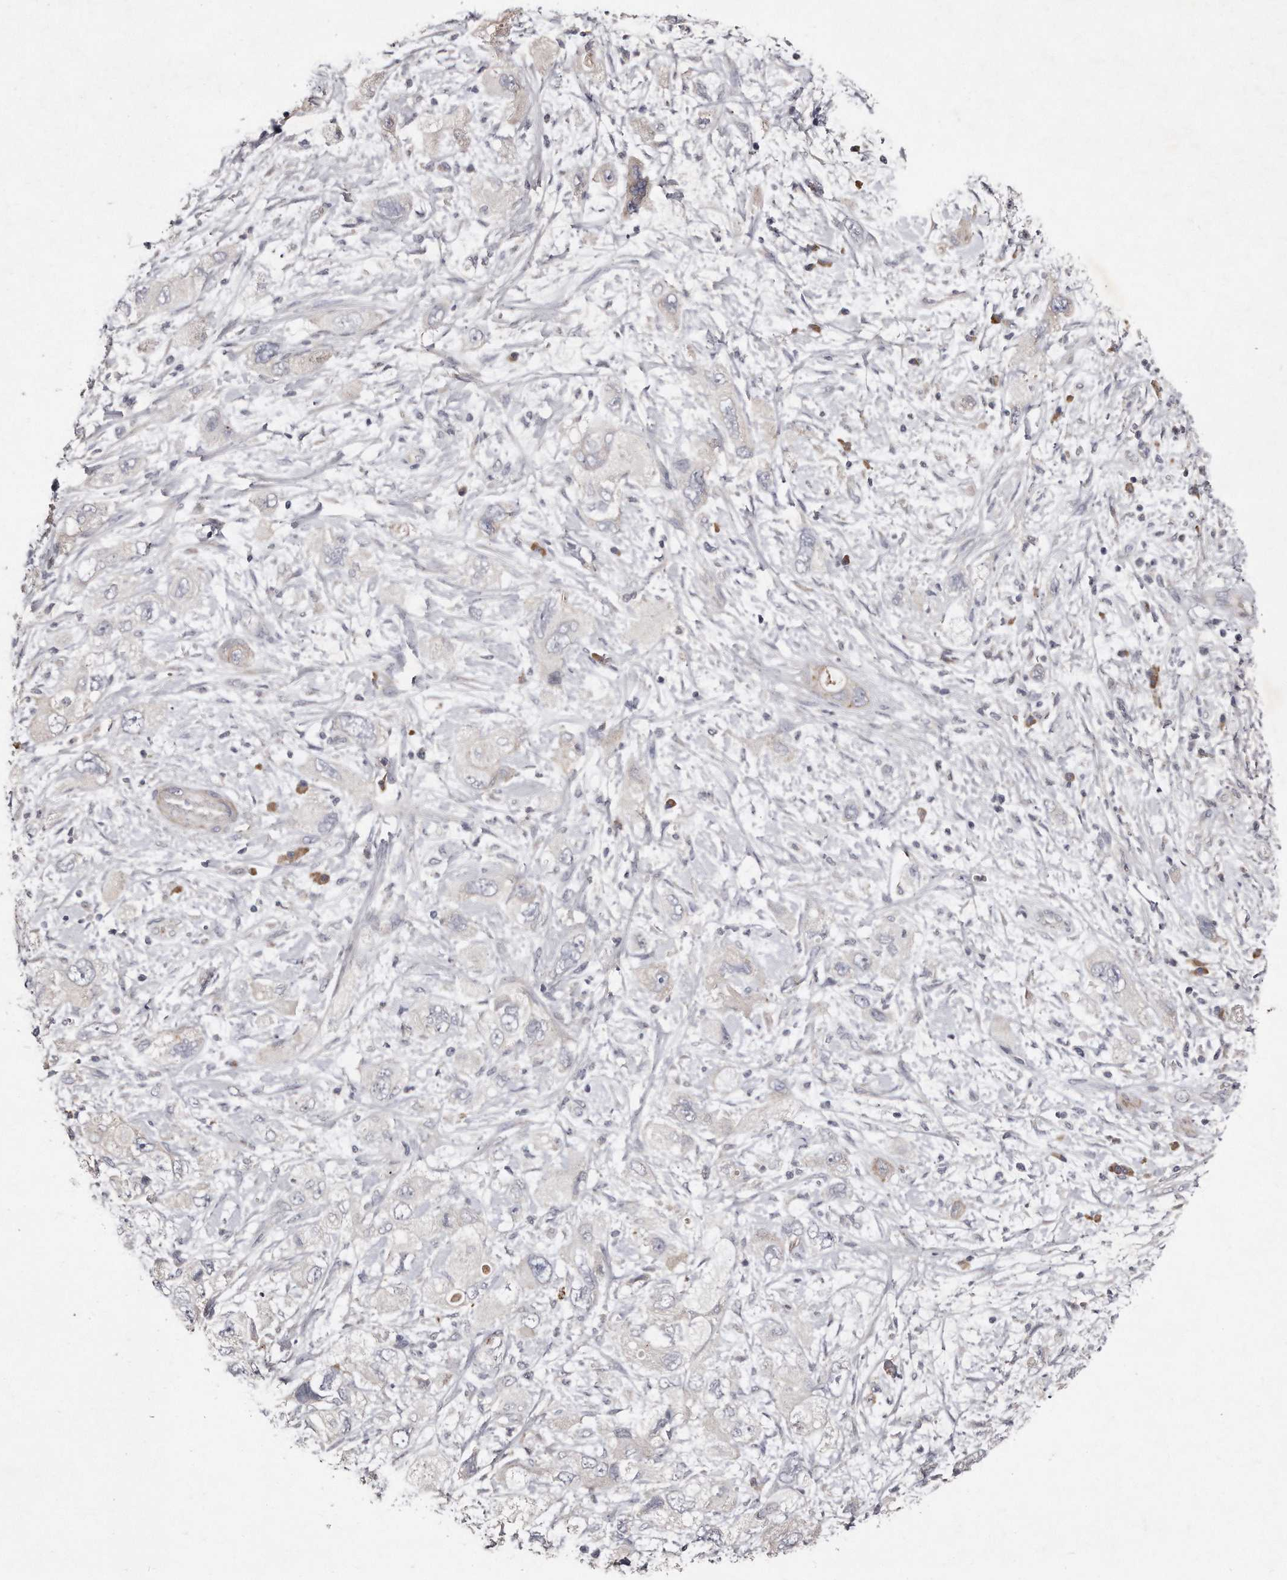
{"staining": {"intensity": "negative", "quantity": "none", "location": "none"}, "tissue": "pancreatic cancer", "cell_type": "Tumor cells", "image_type": "cancer", "snomed": [{"axis": "morphology", "description": "Adenocarcinoma, NOS"}, {"axis": "topography", "description": "Pancreas"}], "caption": "IHC of pancreatic cancer reveals no positivity in tumor cells.", "gene": "TECR", "patient": {"sex": "female", "age": 73}}